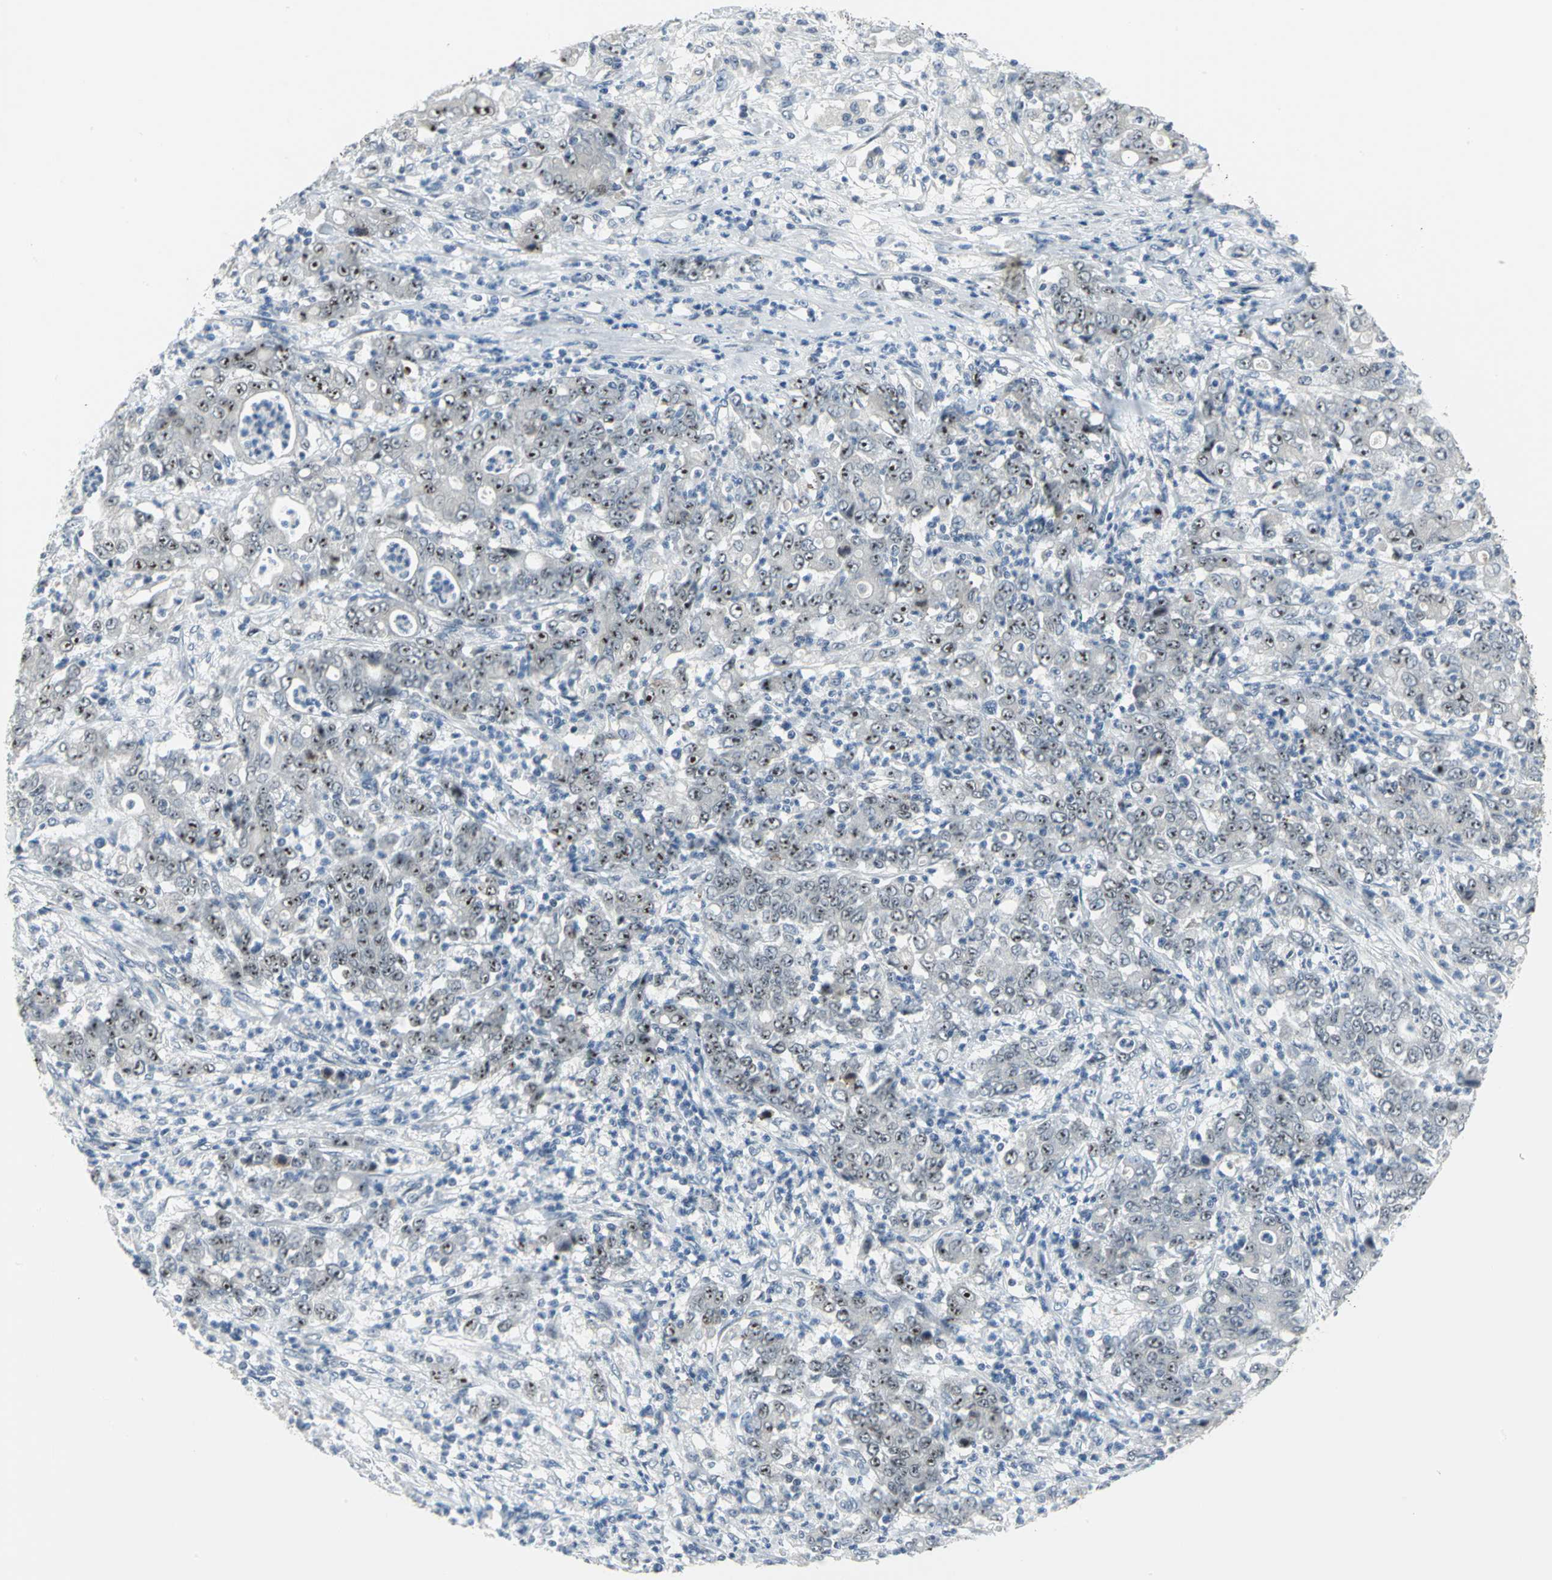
{"staining": {"intensity": "strong", "quantity": ">75%", "location": "nuclear"}, "tissue": "stomach cancer", "cell_type": "Tumor cells", "image_type": "cancer", "snomed": [{"axis": "morphology", "description": "Adenocarcinoma, NOS"}, {"axis": "topography", "description": "Stomach, lower"}], "caption": "Immunohistochemical staining of stomach cancer (adenocarcinoma) displays strong nuclear protein positivity in about >75% of tumor cells. (Stains: DAB (3,3'-diaminobenzidine) in brown, nuclei in blue, Microscopy: brightfield microscopy at high magnification).", "gene": "MYBBP1A", "patient": {"sex": "female", "age": 71}}